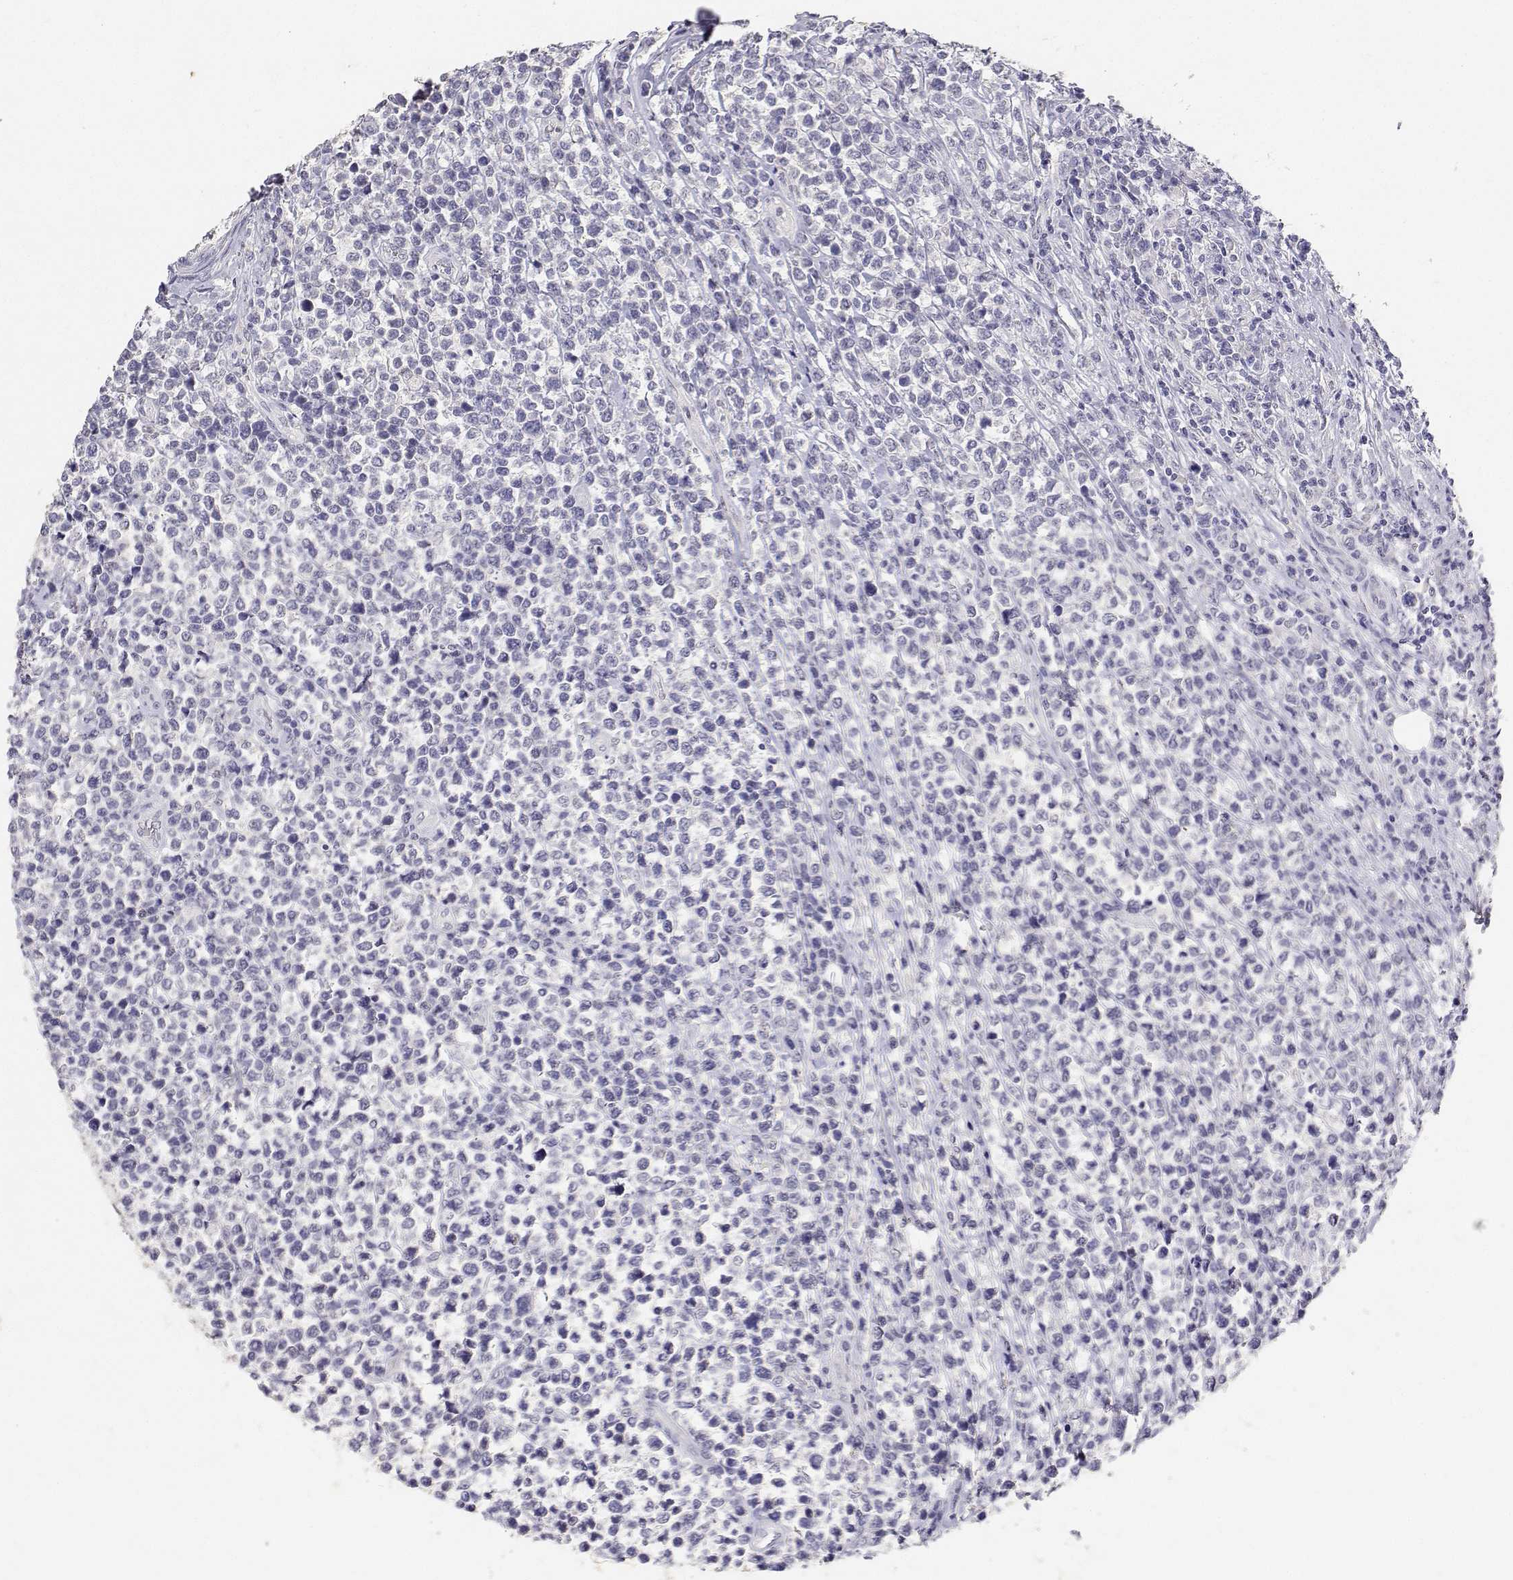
{"staining": {"intensity": "negative", "quantity": "none", "location": "none"}, "tissue": "lymphoma", "cell_type": "Tumor cells", "image_type": "cancer", "snomed": [{"axis": "morphology", "description": "Malignant lymphoma, non-Hodgkin's type, High grade"}, {"axis": "topography", "description": "Soft tissue"}], "caption": "This is an immunohistochemistry micrograph of malignant lymphoma, non-Hodgkin's type (high-grade). There is no positivity in tumor cells.", "gene": "PAEP", "patient": {"sex": "female", "age": 56}}